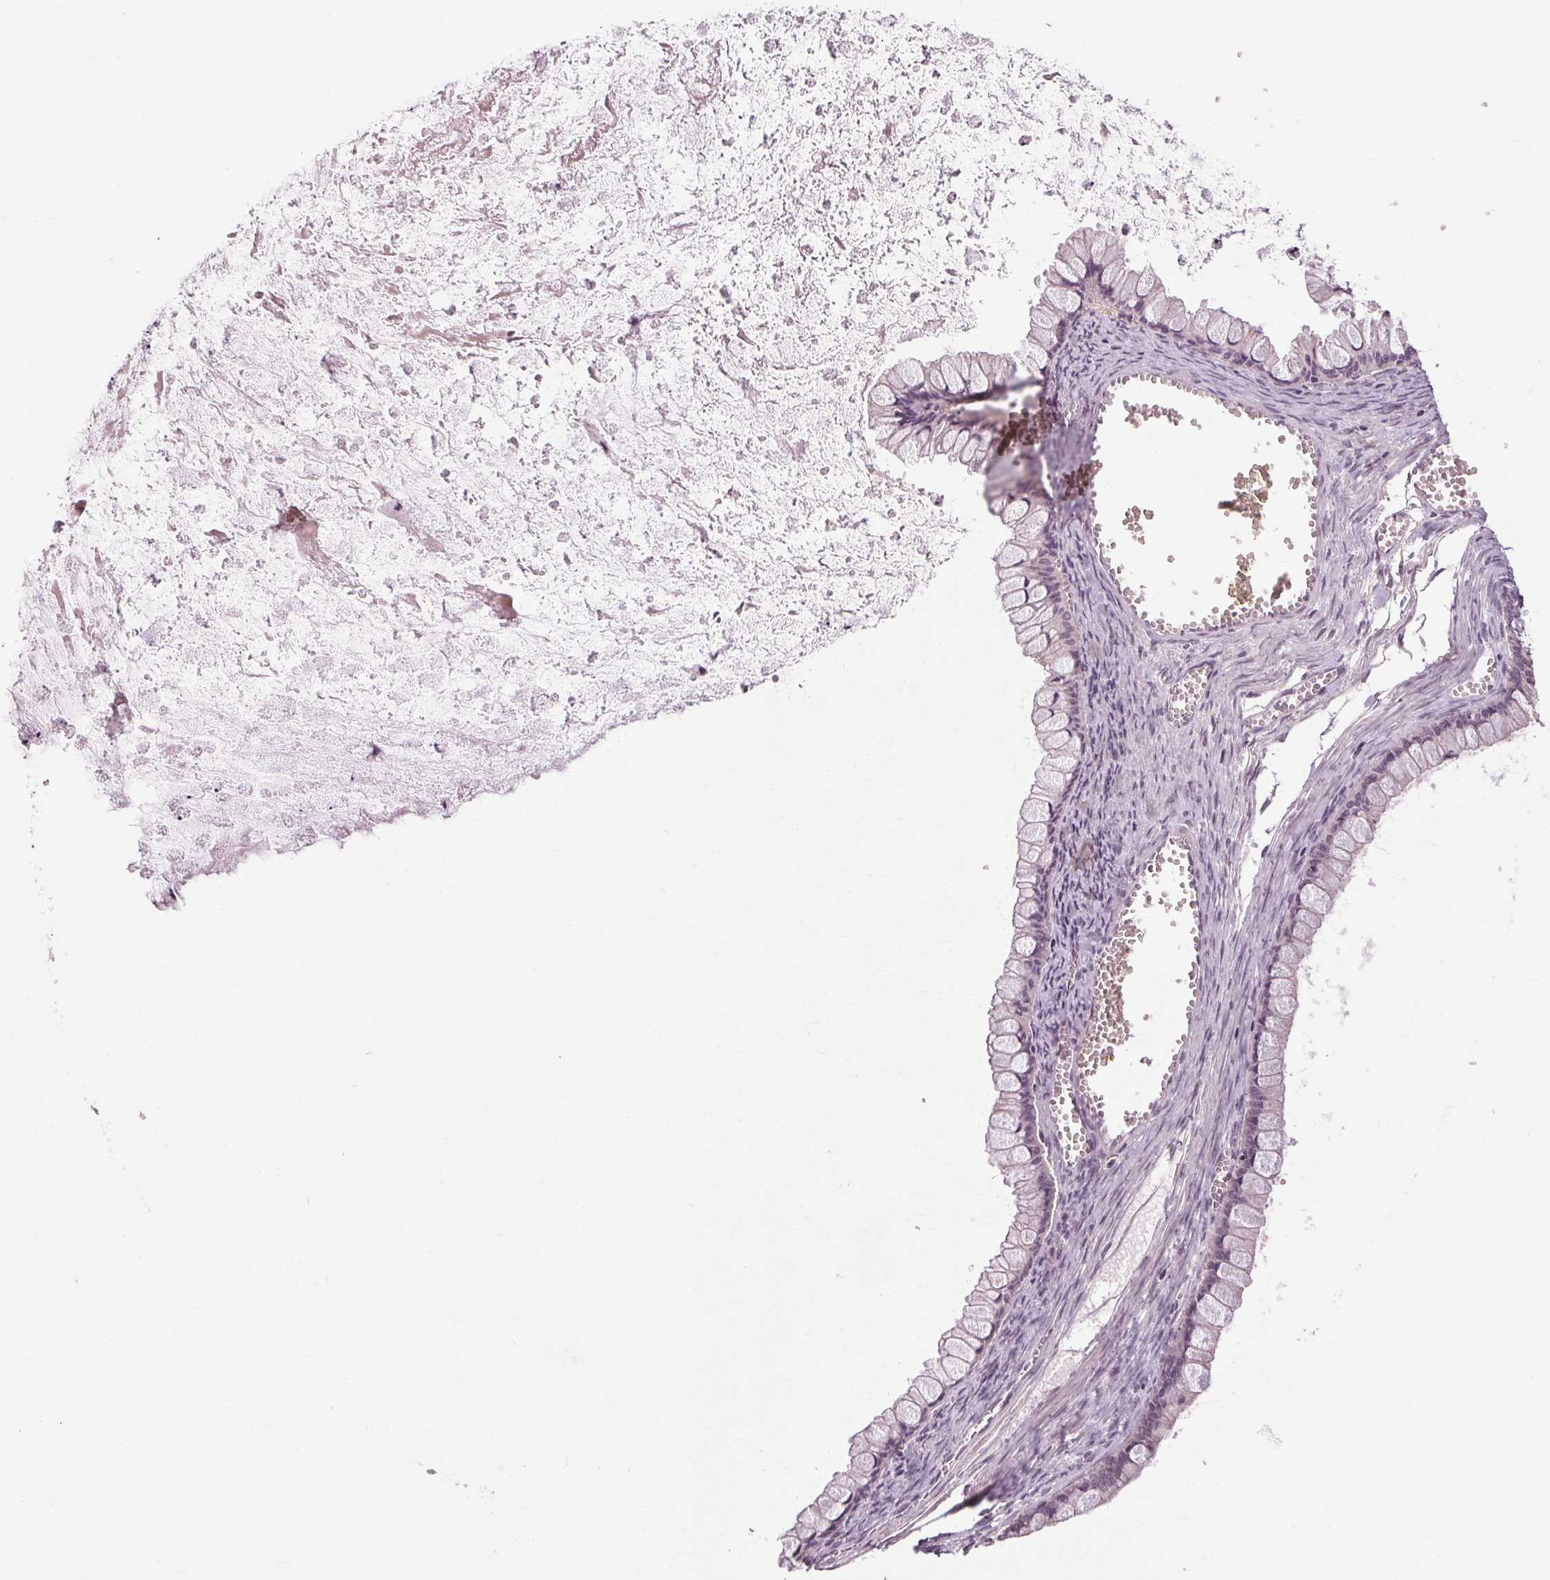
{"staining": {"intensity": "negative", "quantity": "none", "location": "none"}, "tissue": "ovarian cancer", "cell_type": "Tumor cells", "image_type": "cancer", "snomed": [{"axis": "morphology", "description": "Cystadenocarcinoma, mucinous, NOS"}, {"axis": "topography", "description": "Ovary"}], "caption": "An immunohistochemistry (IHC) image of mucinous cystadenocarcinoma (ovarian) is shown. There is no staining in tumor cells of mucinous cystadenocarcinoma (ovarian).", "gene": "KLHL40", "patient": {"sex": "female", "age": 67}}